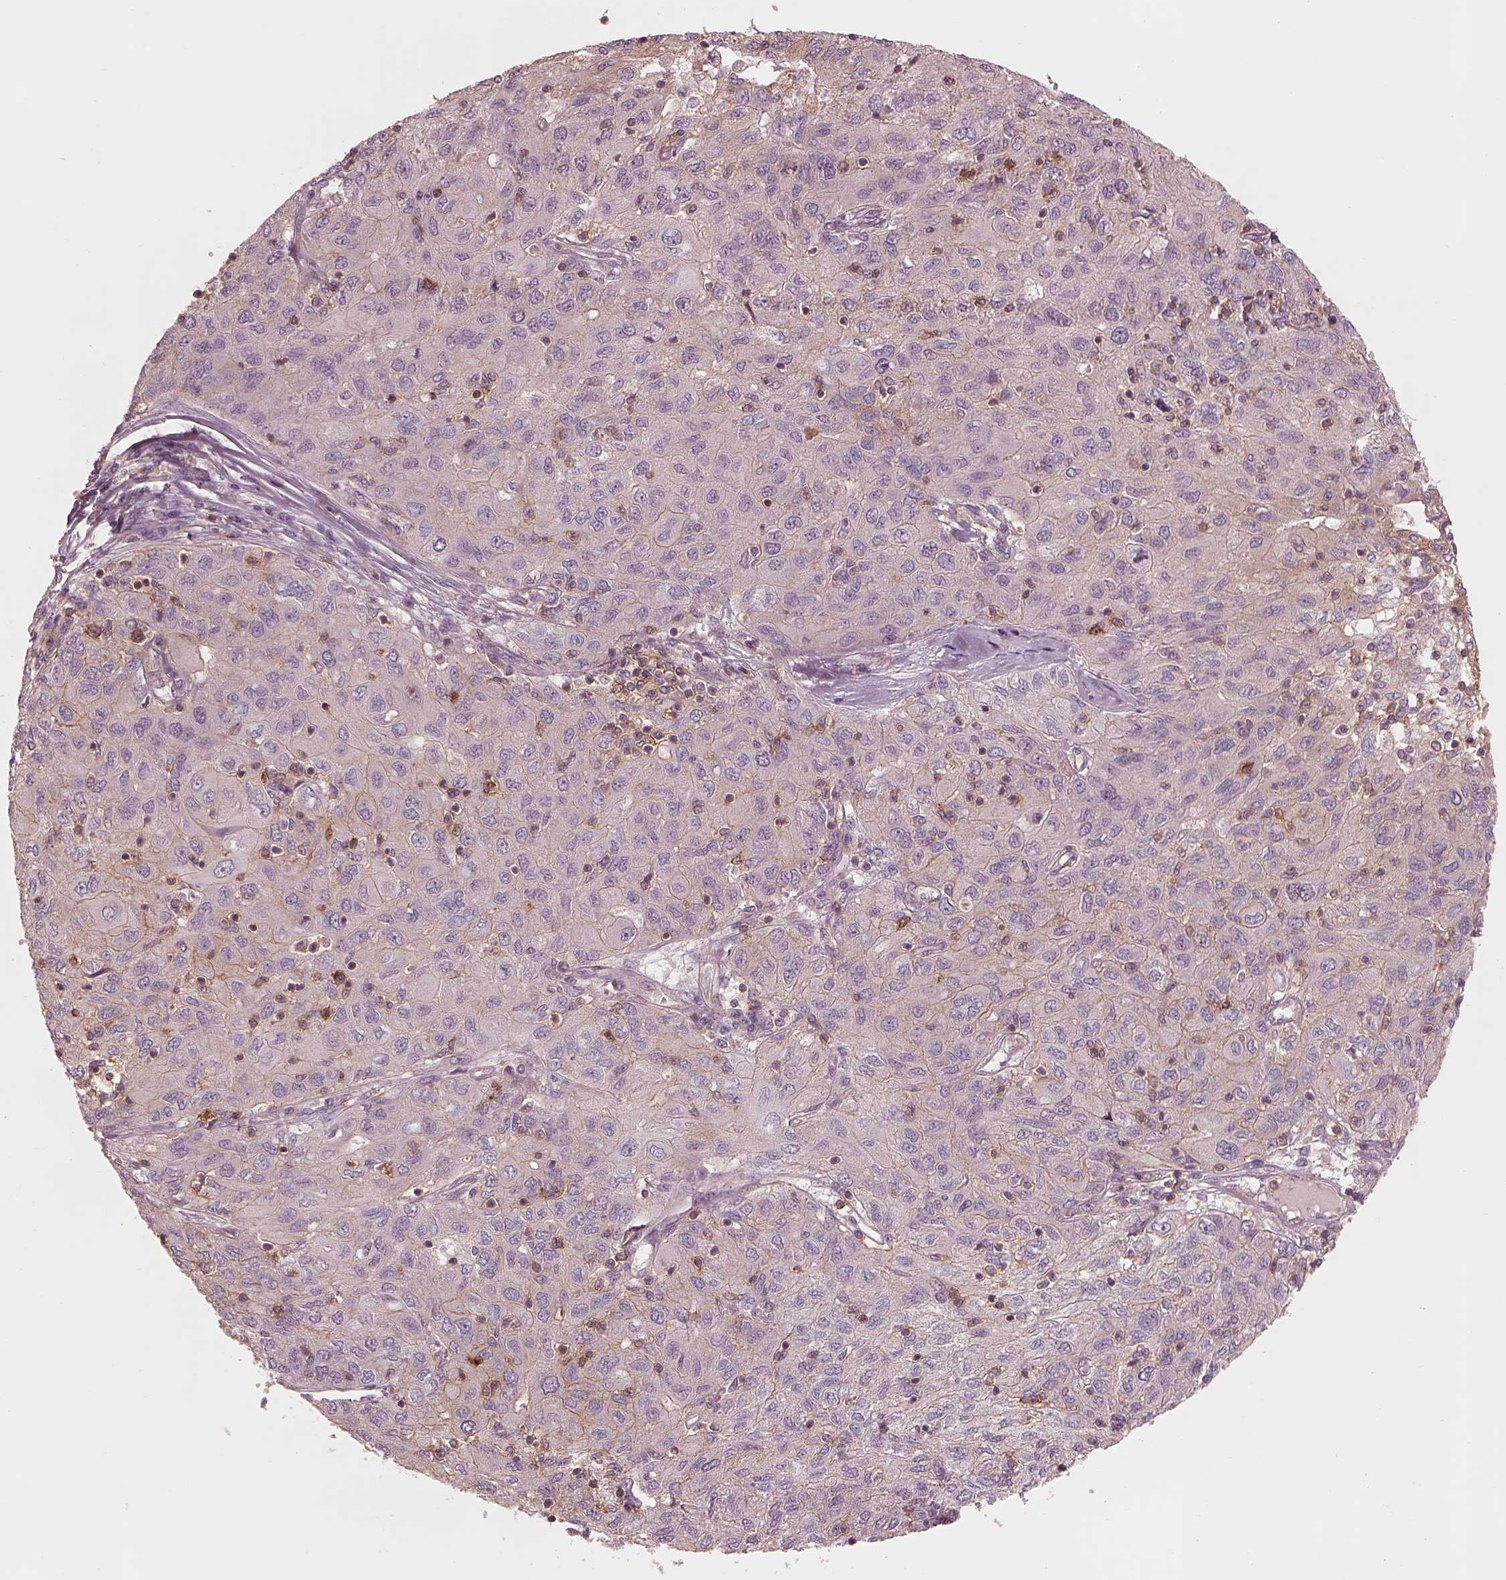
{"staining": {"intensity": "moderate", "quantity": "<25%", "location": "cytoplasmic/membranous"}, "tissue": "ovarian cancer", "cell_type": "Tumor cells", "image_type": "cancer", "snomed": [{"axis": "morphology", "description": "Carcinoma, endometroid"}, {"axis": "topography", "description": "Ovary"}], "caption": "Moderate cytoplasmic/membranous expression is identified in approximately <25% of tumor cells in ovarian cancer.", "gene": "FAM107B", "patient": {"sex": "female", "age": 50}}